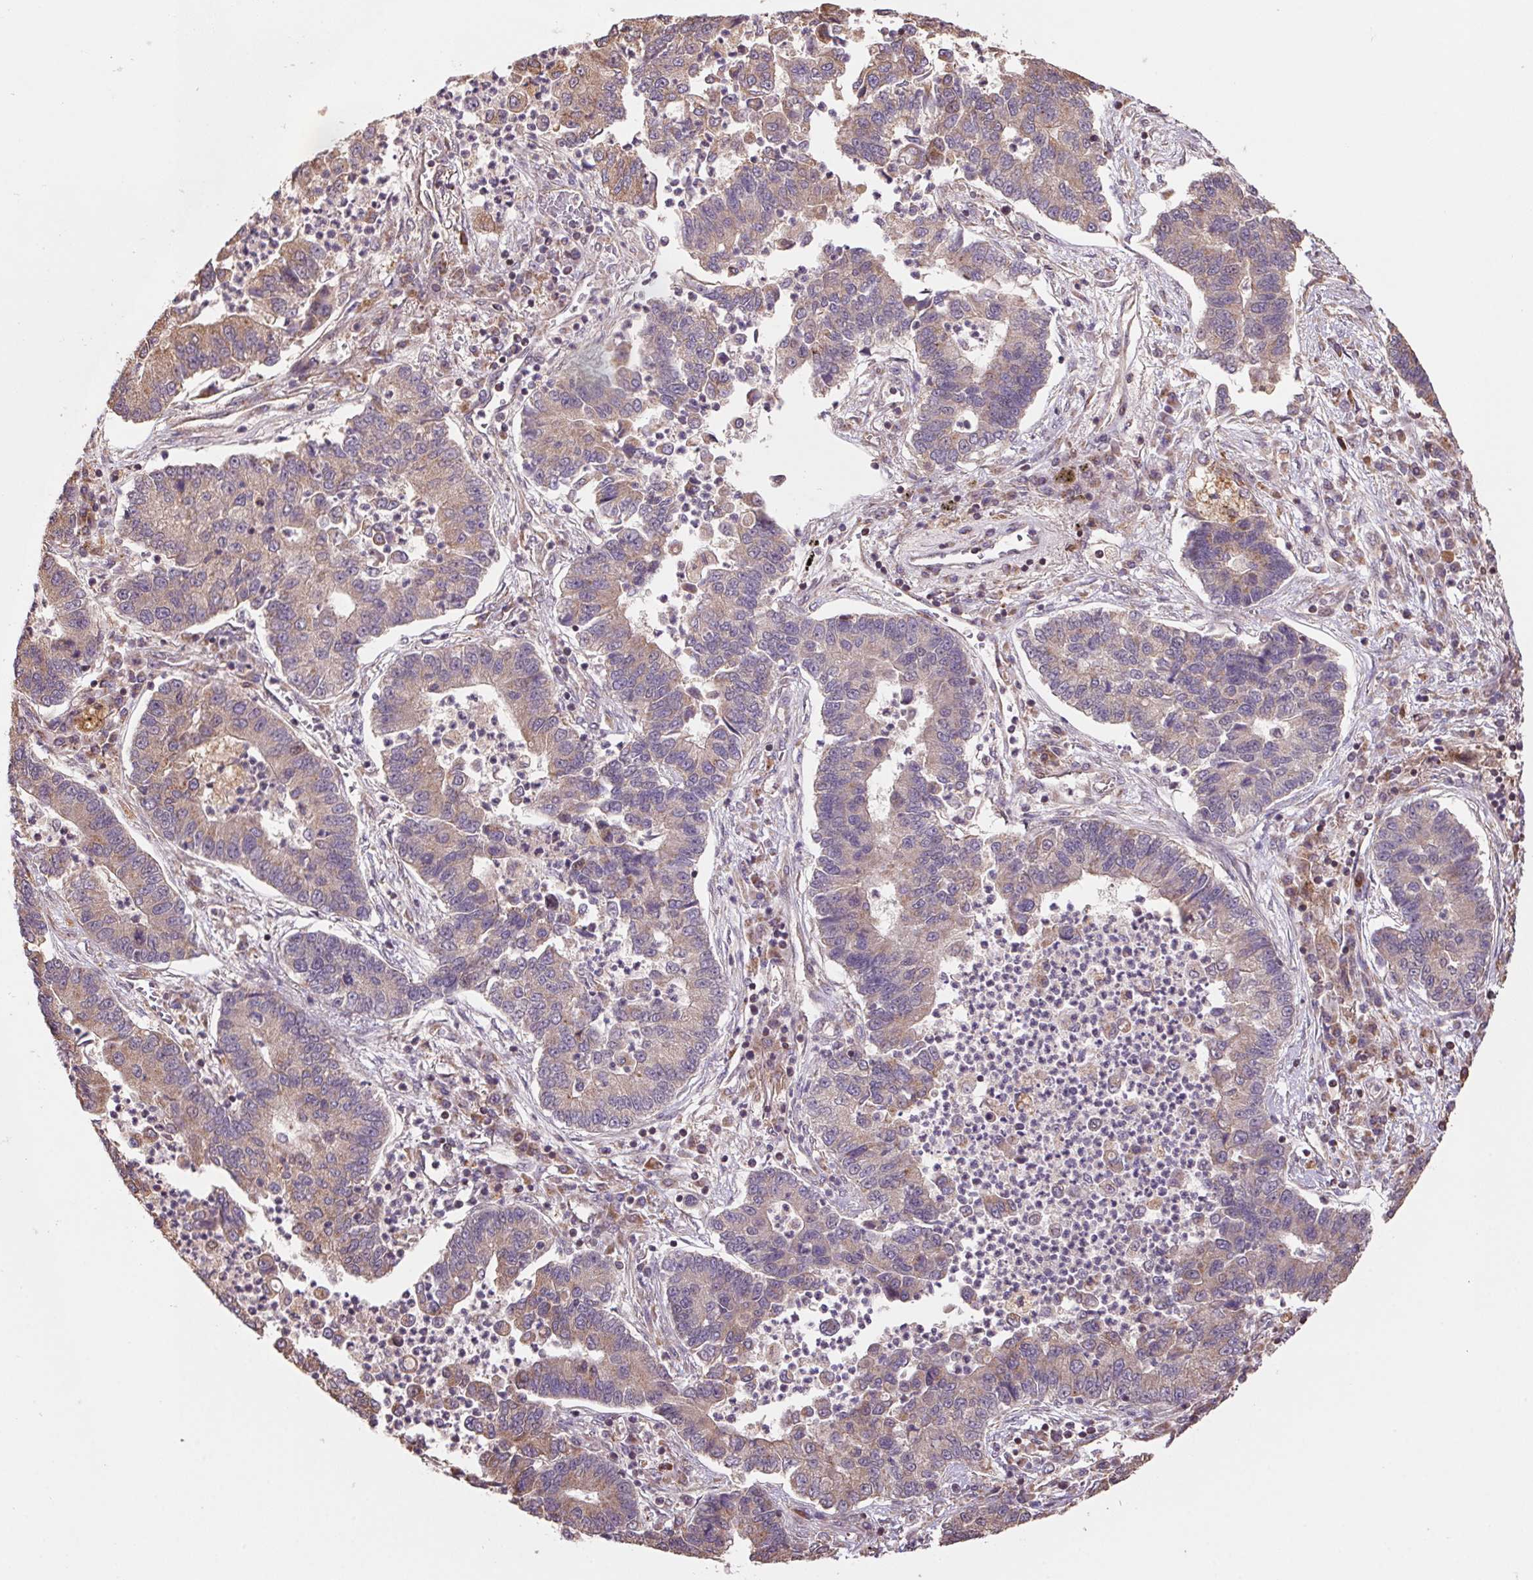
{"staining": {"intensity": "weak", "quantity": "25%-75%", "location": "cytoplasmic/membranous"}, "tissue": "lung cancer", "cell_type": "Tumor cells", "image_type": "cancer", "snomed": [{"axis": "morphology", "description": "Adenocarcinoma, NOS"}, {"axis": "topography", "description": "Lung"}], "caption": "Tumor cells exhibit low levels of weak cytoplasmic/membranous staining in about 25%-75% of cells in human adenocarcinoma (lung). Ihc stains the protein in brown and the nuclei are stained blue.", "gene": "PDHA1", "patient": {"sex": "female", "age": 57}}